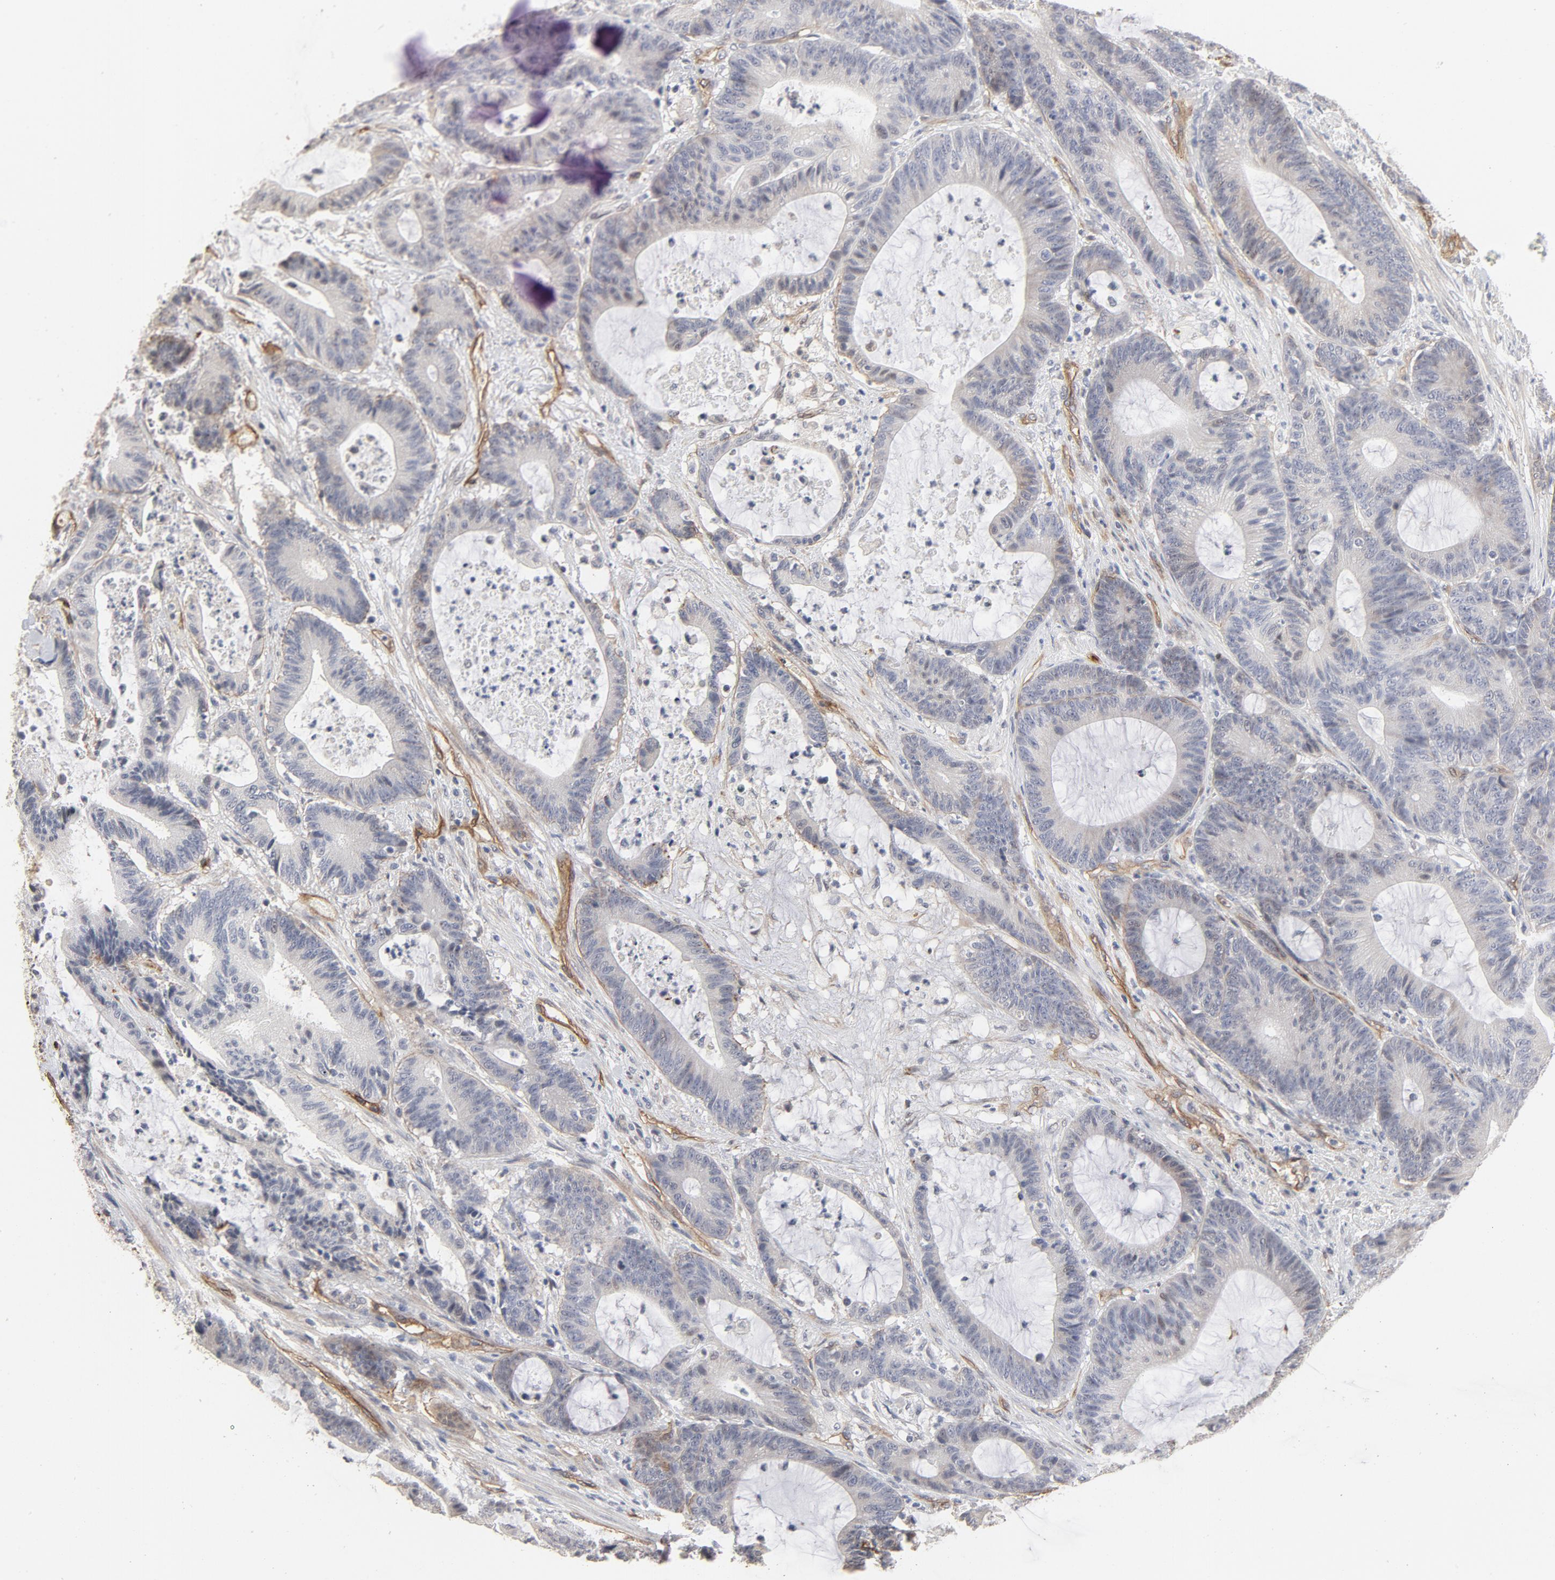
{"staining": {"intensity": "negative", "quantity": "none", "location": "none"}, "tissue": "colorectal cancer", "cell_type": "Tumor cells", "image_type": "cancer", "snomed": [{"axis": "morphology", "description": "Adenocarcinoma, NOS"}, {"axis": "topography", "description": "Colon"}], "caption": "This is a image of immunohistochemistry (IHC) staining of adenocarcinoma (colorectal), which shows no expression in tumor cells.", "gene": "MAGED4", "patient": {"sex": "female", "age": 84}}